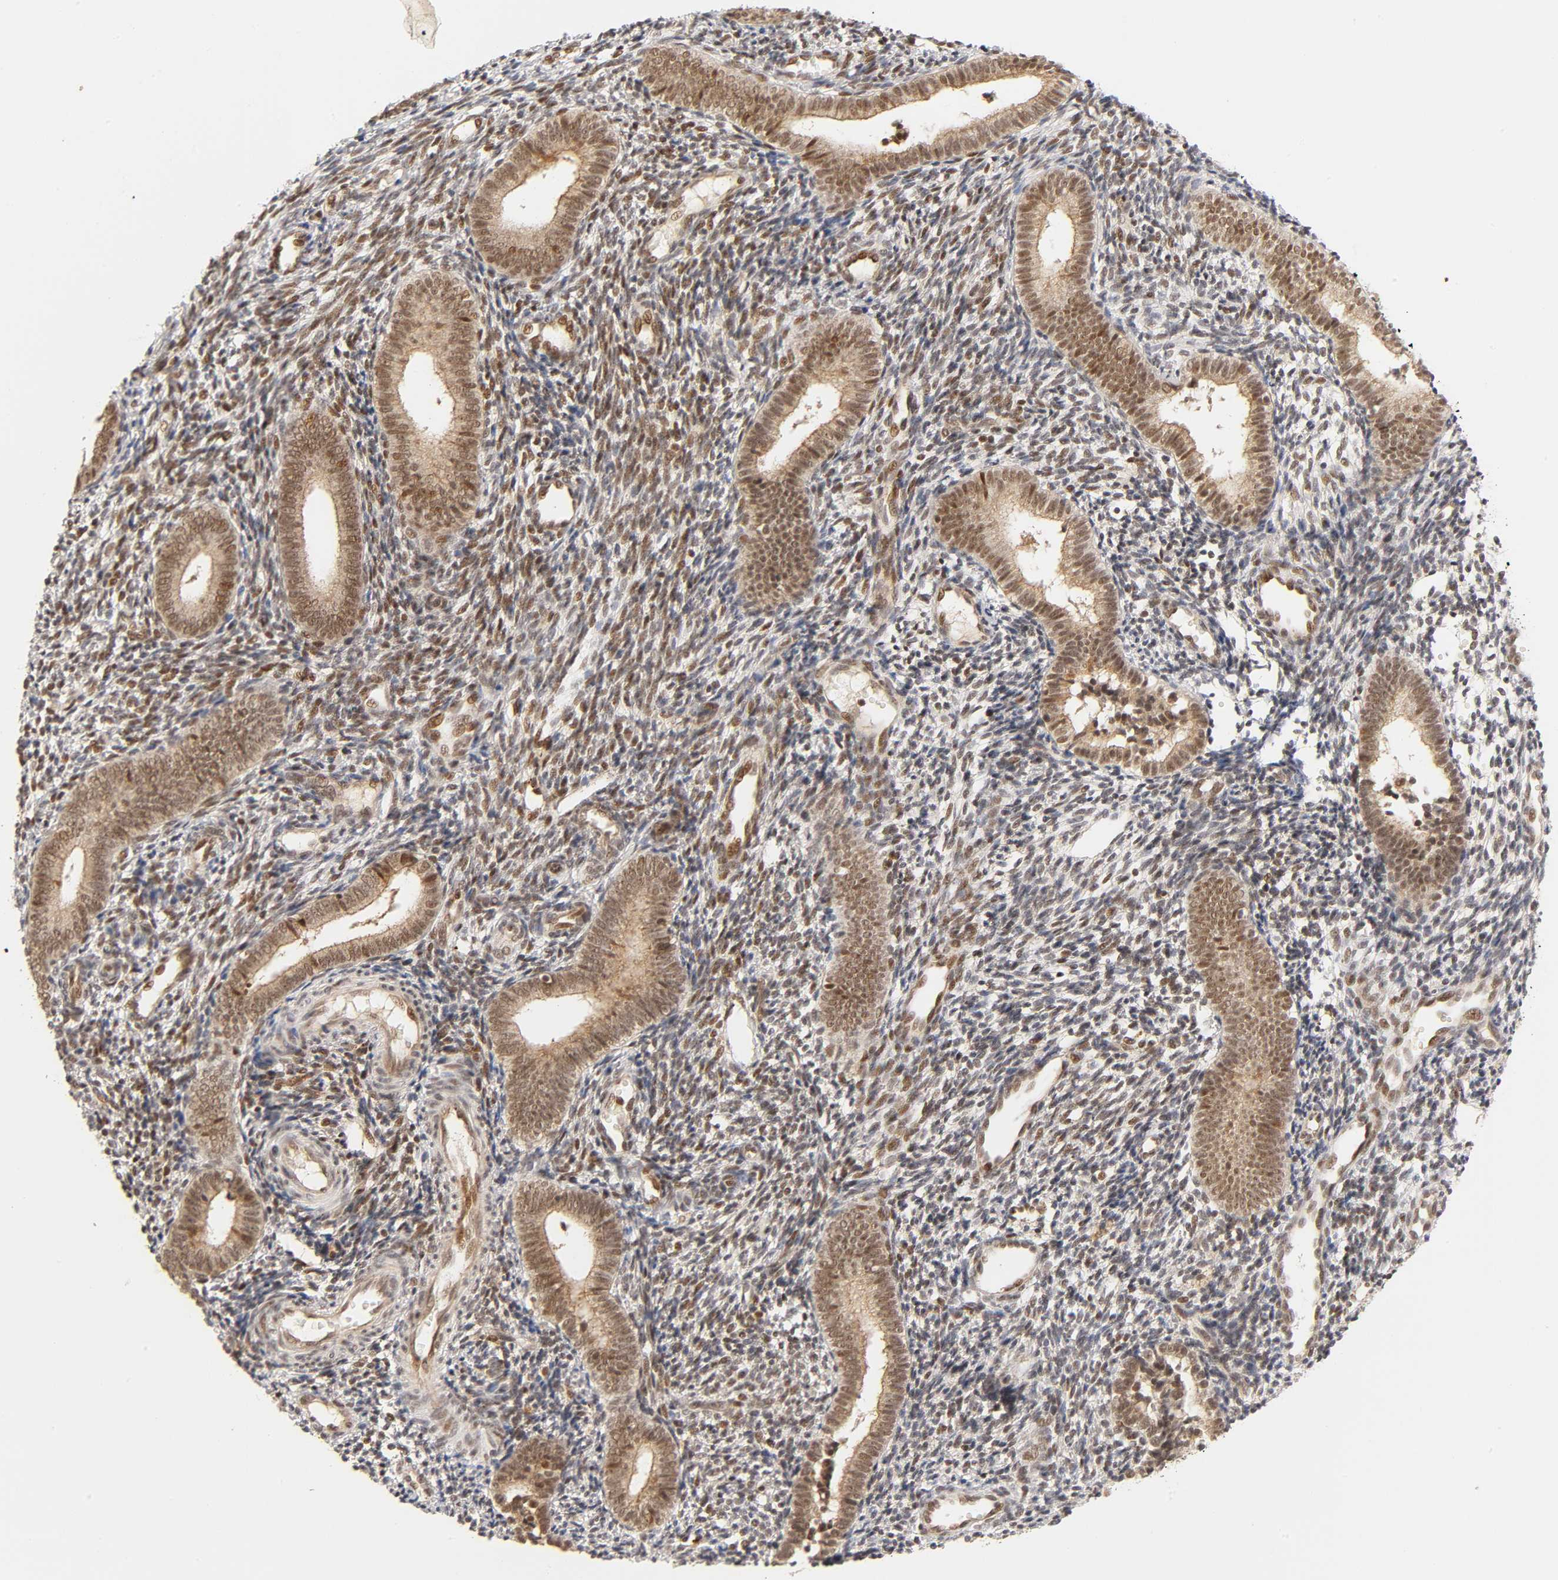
{"staining": {"intensity": "weak", "quantity": "25%-75%", "location": "cytoplasmic/membranous,nuclear"}, "tissue": "endometrium", "cell_type": "Cells in endometrial stroma", "image_type": "normal", "snomed": [{"axis": "morphology", "description": "Normal tissue, NOS"}, {"axis": "topography", "description": "Uterus"}, {"axis": "topography", "description": "Endometrium"}], "caption": "Immunohistochemistry (IHC) photomicrograph of unremarkable endometrium stained for a protein (brown), which demonstrates low levels of weak cytoplasmic/membranous,nuclear expression in about 25%-75% of cells in endometrial stroma.", "gene": "TAF10", "patient": {"sex": "female", "age": 33}}